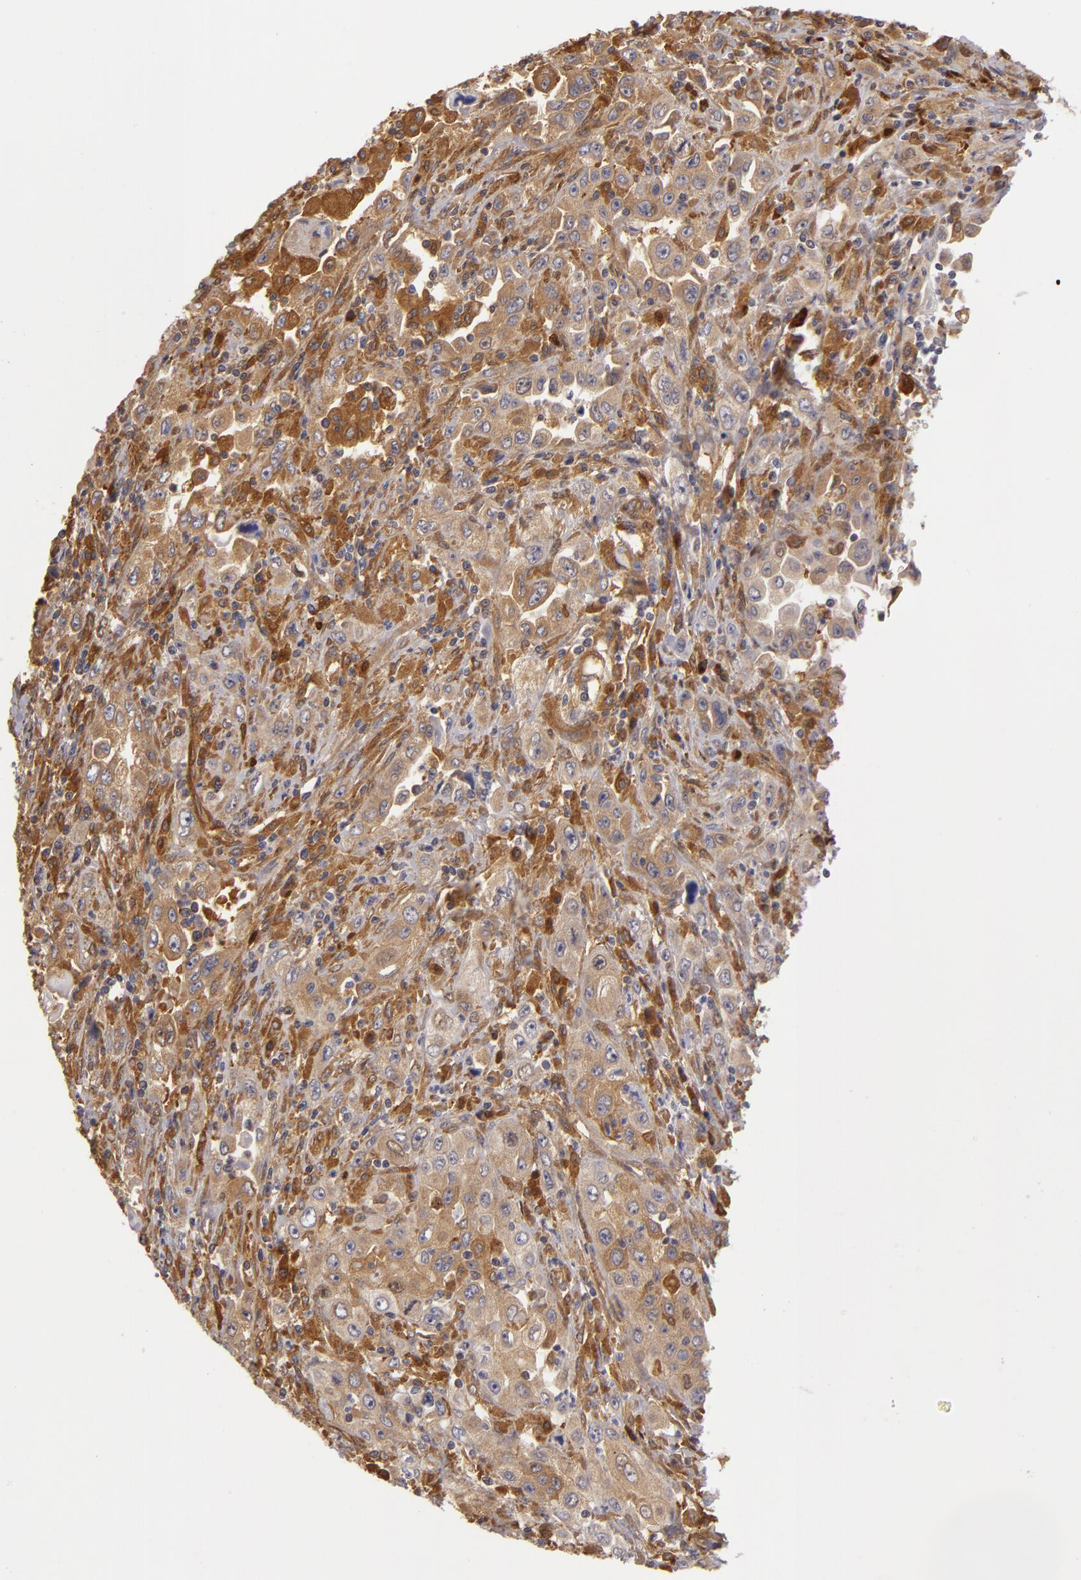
{"staining": {"intensity": "weak", "quantity": ">75%", "location": "cytoplasmic/membranous"}, "tissue": "pancreatic cancer", "cell_type": "Tumor cells", "image_type": "cancer", "snomed": [{"axis": "morphology", "description": "Adenocarcinoma, NOS"}, {"axis": "topography", "description": "Pancreas"}], "caption": "Immunohistochemical staining of adenocarcinoma (pancreatic) shows weak cytoplasmic/membranous protein staining in about >75% of tumor cells.", "gene": "ZNF229", "patient": {"sex": "male", "age": 70}}